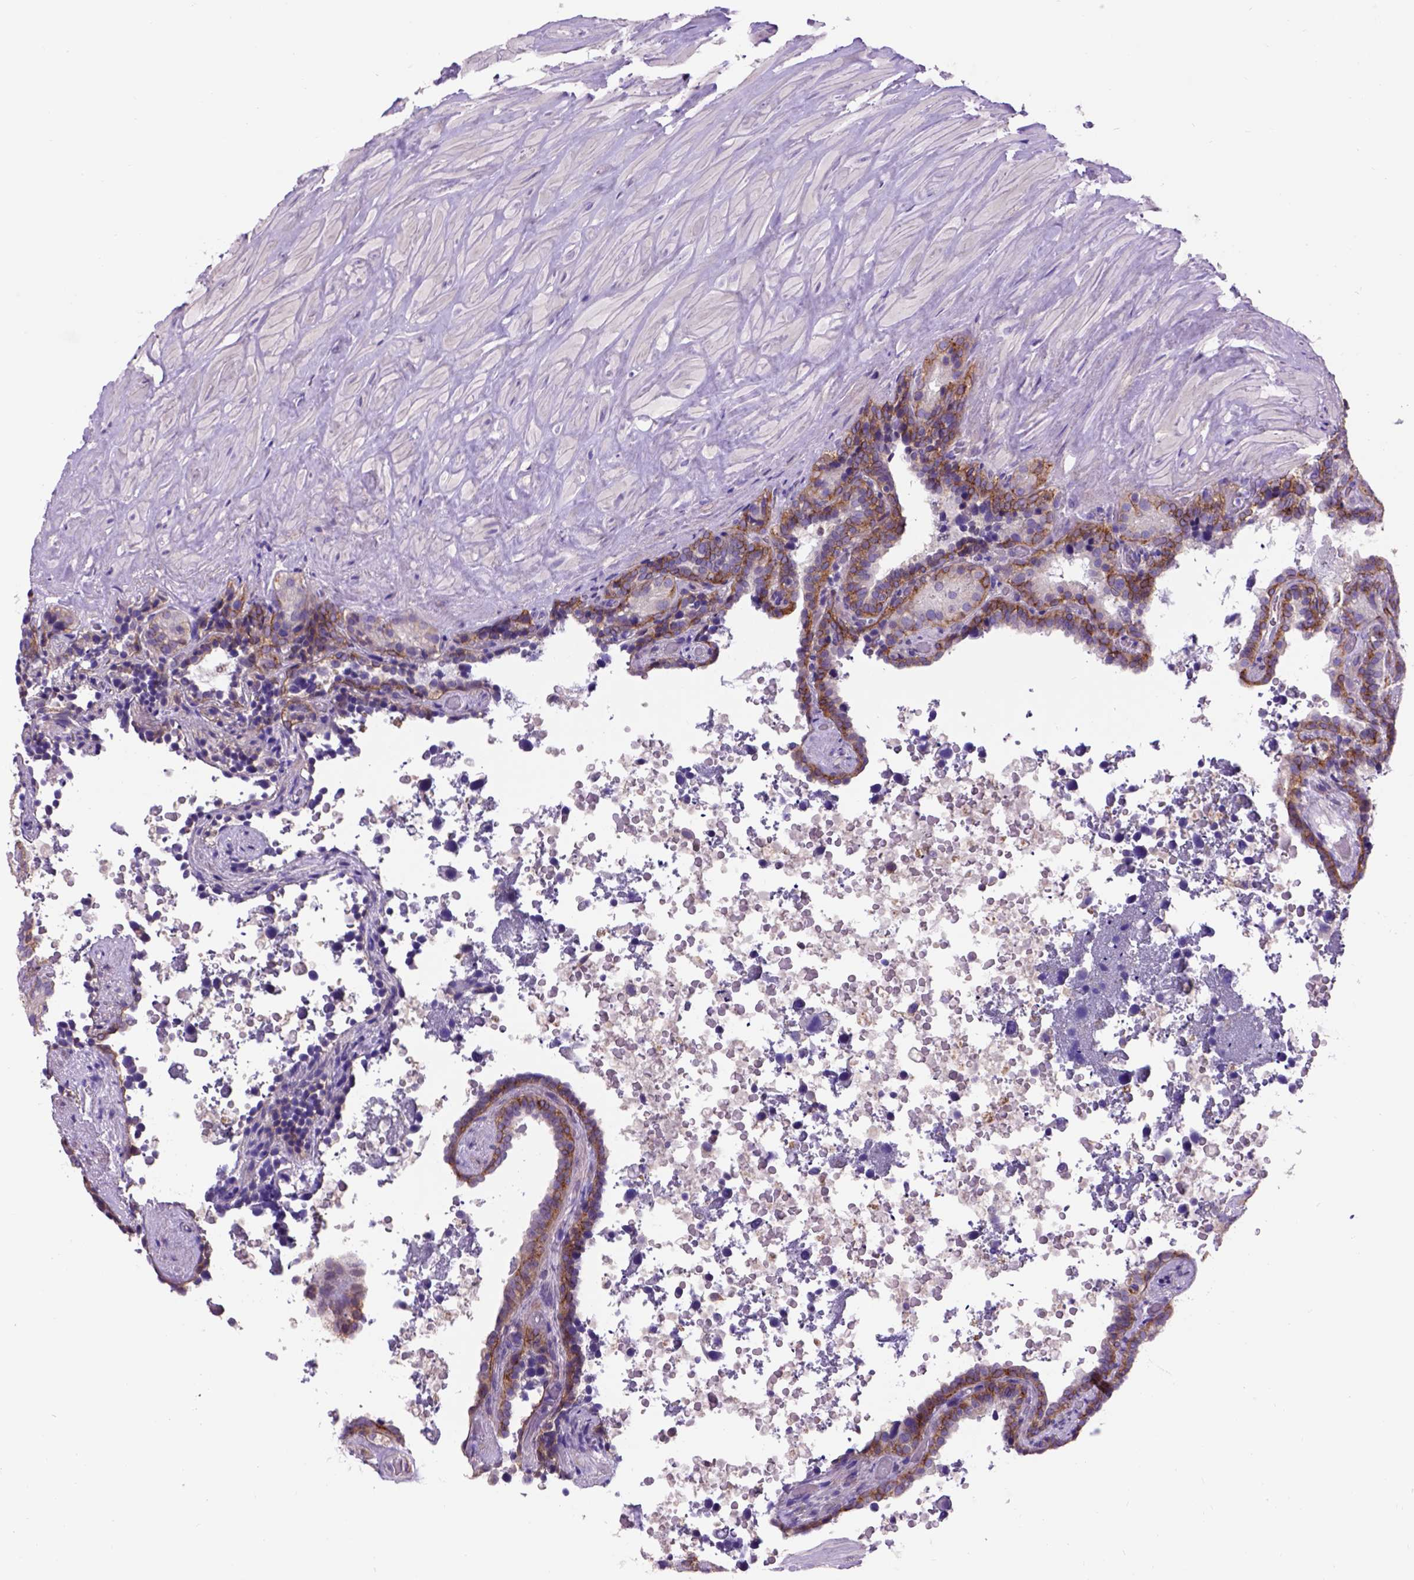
{"staining": {"intensity": "moderate", "quantity": "<25%", "location": "cytoplasmic/membranous"}, "tissue": "seminal vesicle", "cell_type": "Glandular cells", "image_type": "normal", "snomed": [{"axis": "morphology", "description": "Normal tissue, NOS"}, {"axis": "topography", "description": "Seminal veicle"}], "caption": "Protein analysis of benign seminal vesicle reveals moderate cytoplasmic/membranous staining in about <25% of glandular cells. The staining was performed using DAB to visualize the protein expression in brown, while the nuclei were stained in blue with hematoxylin (Magnification: 20x).", "gene": "EGFR", "patient": {"sex": "male", "age": 60}}